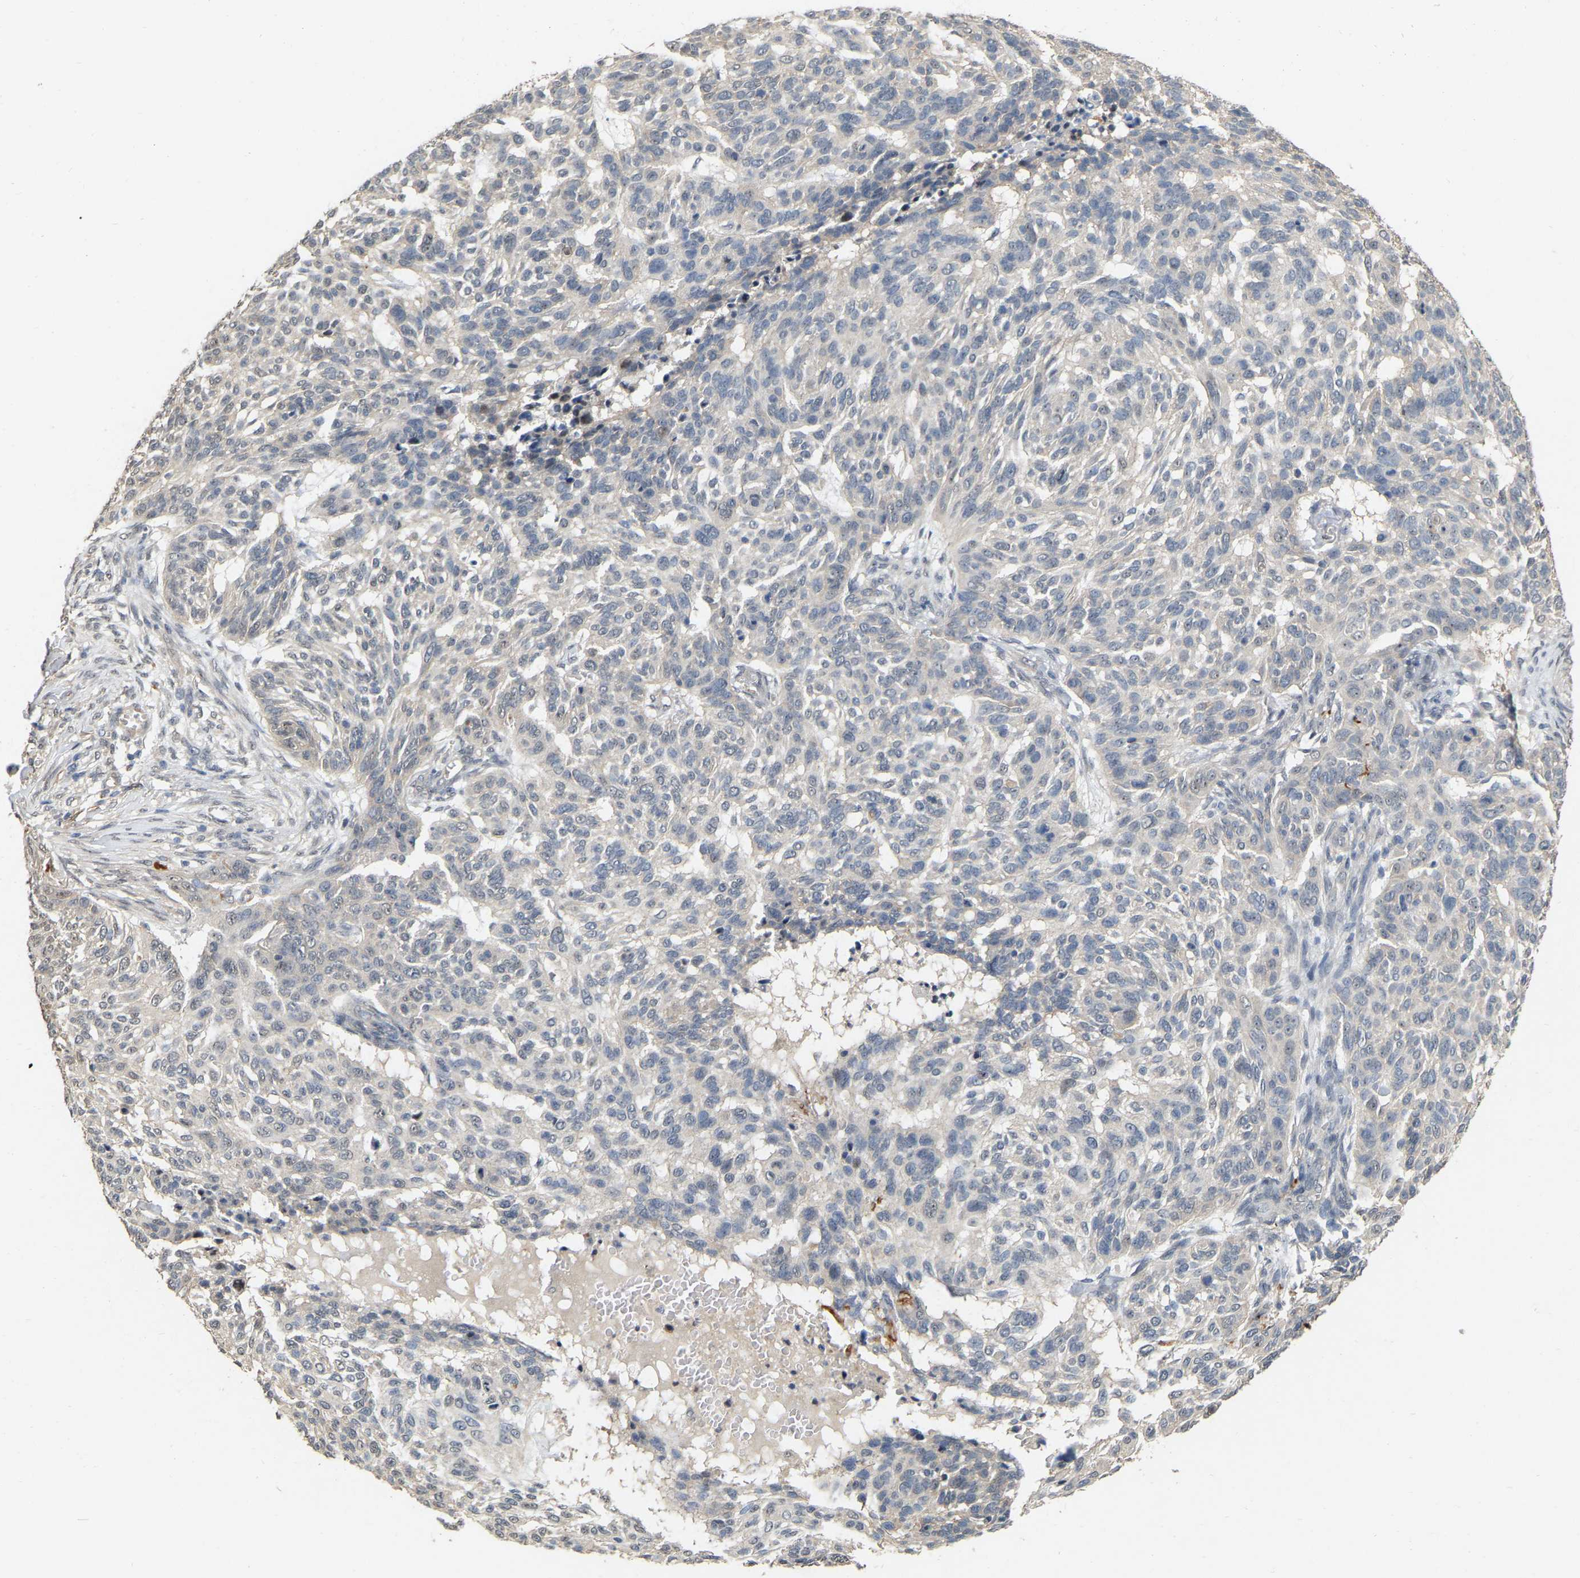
{"staining": {"intensity": "weak", "quantity": "<25%", "location": "cytoplasmic/membranous"}, "tissue": "skin cancer", "cell_type": "Tumor cells", "image_type": "cancer", "snomed": [{"axis": "morphology", "description": "Basal cell carcinoma"}, {"axis": "topography", "description": "Skin"}], "caption": "A high-resolution image shows immunohistochemistry (IHC) staining of basal cell carcinoma (skin), which shows no significant positivity in tumor cells.", "gene": "RUVBL1", "patient": {"sex": "male", "age": 85}}